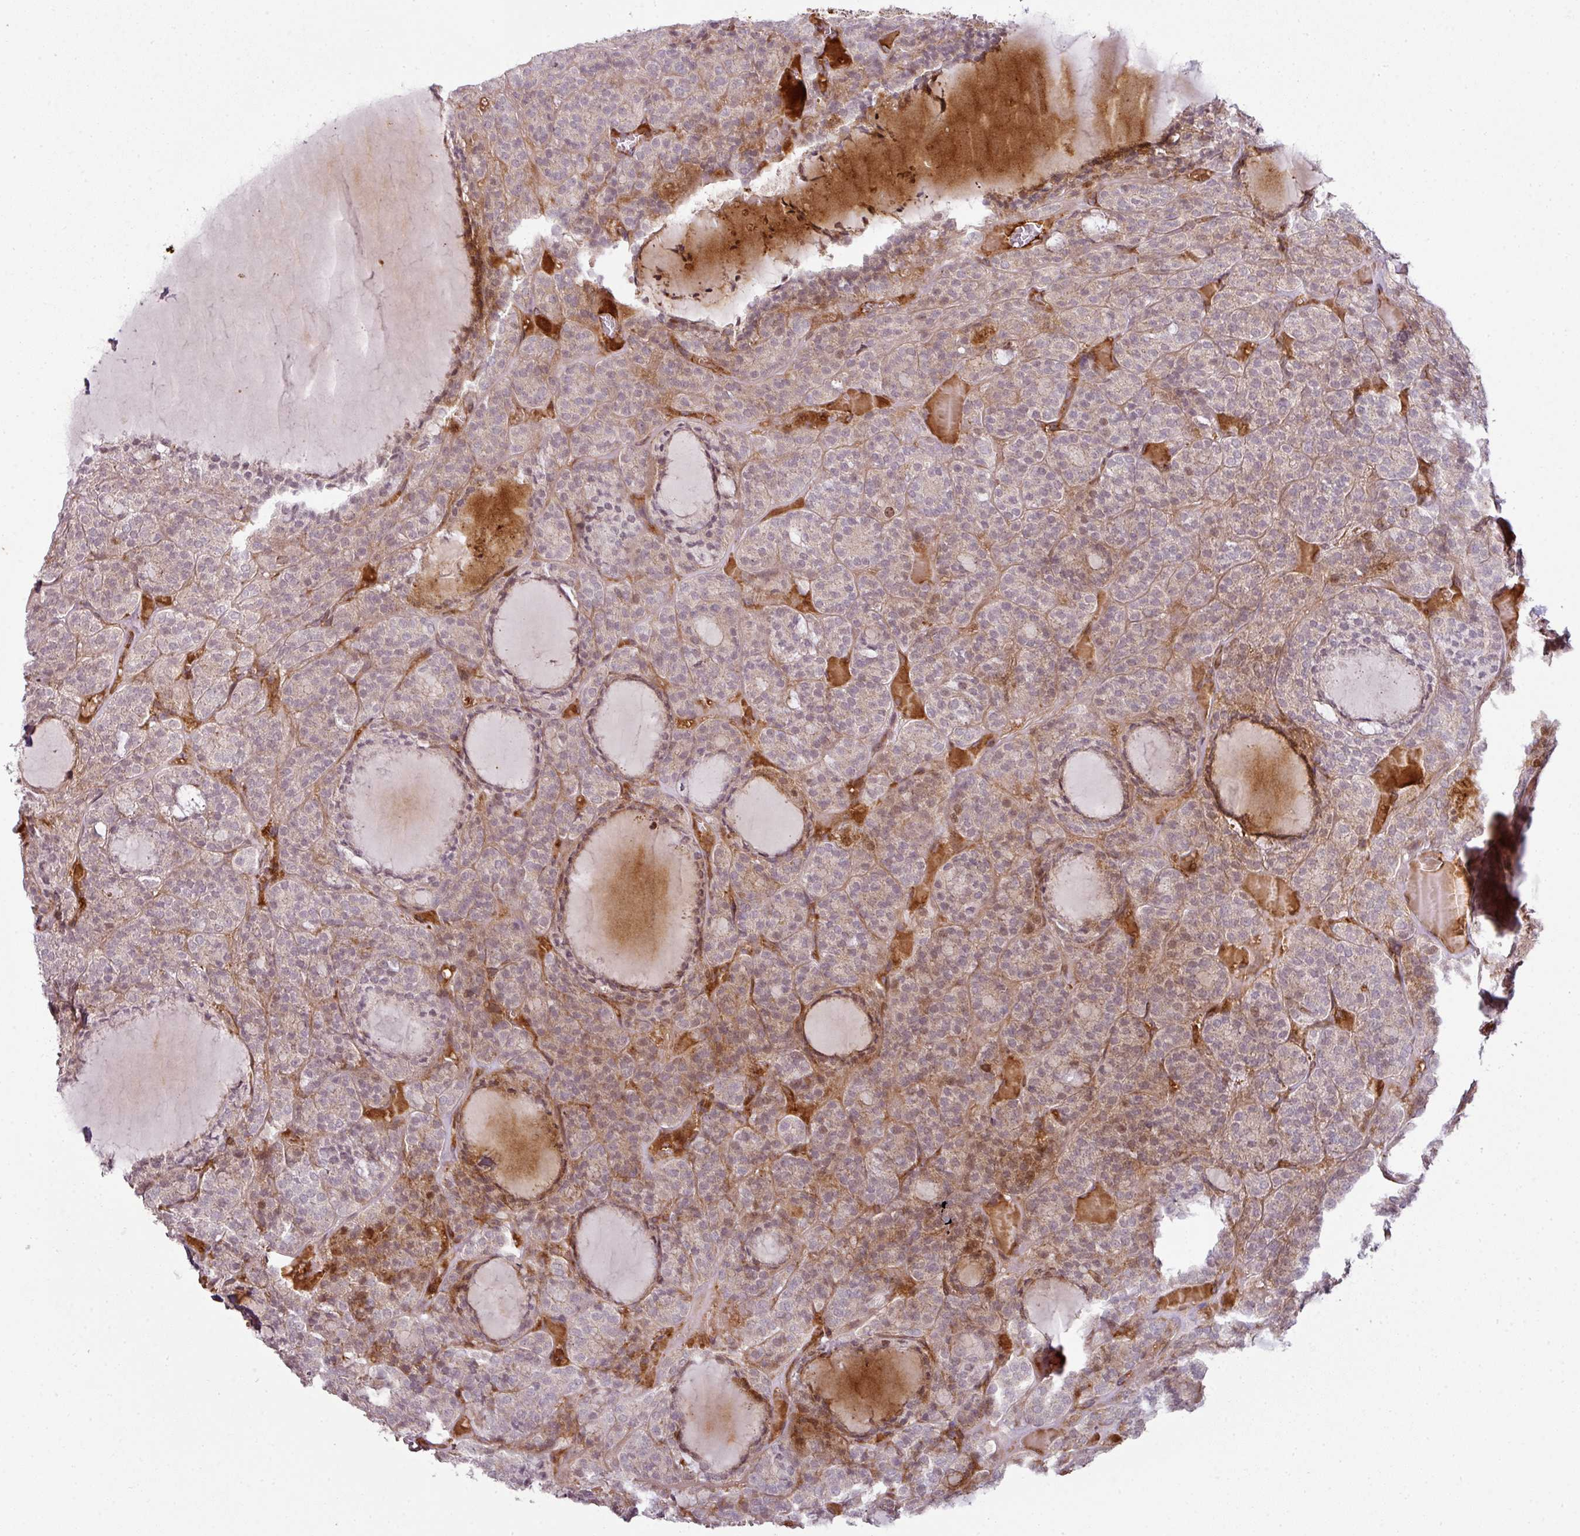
{"staining": {"intensity": "weak", "quantity": "<25%", "location": "cytoplasmic/membranous"}, "tissue": "thyroid cancer", "cell_type": "Tumor cells", "image_type": "cancer", "snomed": [{"axis": "morphology", "description": "Follicular adenoma carcinoma, NOS"}, {"axis": "topography", "description": "Thyroid gland"}], "caption": "IHC photomicrograph of human follicular adenoma carcinoma (thyroid) stained for a protein (brown), which reveals no staining in tumor cells.", "gene": "ATAT1", "patient": {"sex": "female", "age": 63}}